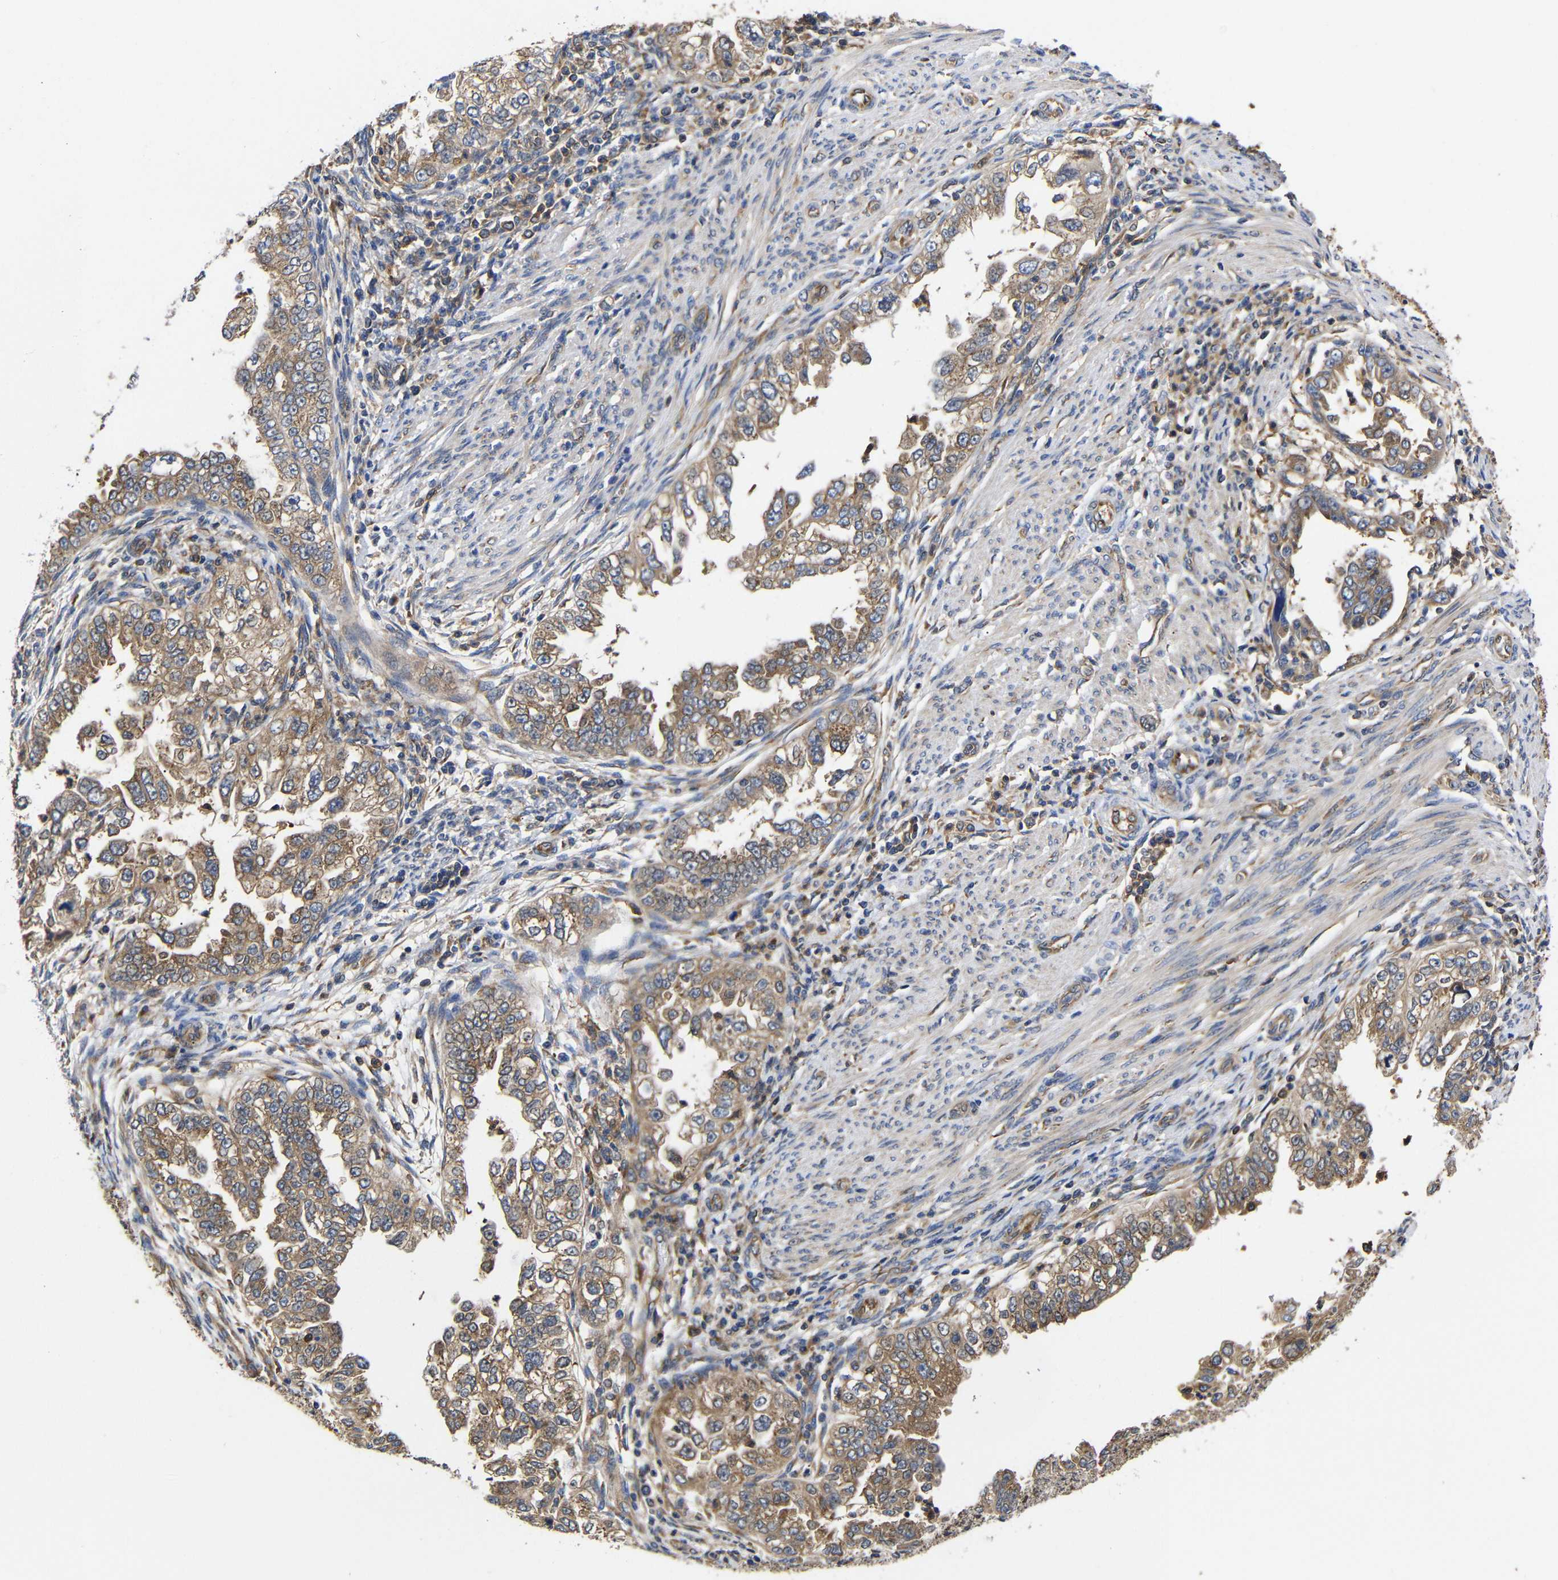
{"staining": {"intensity": "moderate", "quantity": ">75%", "location": "cytoplasmic/membranous"}, "tissue": "endometrial cancer", "cell_type": "Tumor cells", "image_type": "cancer", "snomed": [{"axis": "morphology", "description": "Adenocarcinoma, NOS"}, {"axis": "topography", "description": "Endometrium"}], "caption": "Endometrial adenocarcinoma stained with immunohistochemistry reveals moderate cytoplasmic/membranous positivity in about >75% of tumor cells. (DAB (3,3'-diaminobenzidine) IHC with brightfield microscopy, high magnification).", "gene": "LRRCC1", "patient": {"sex": "female", "age": 85}}